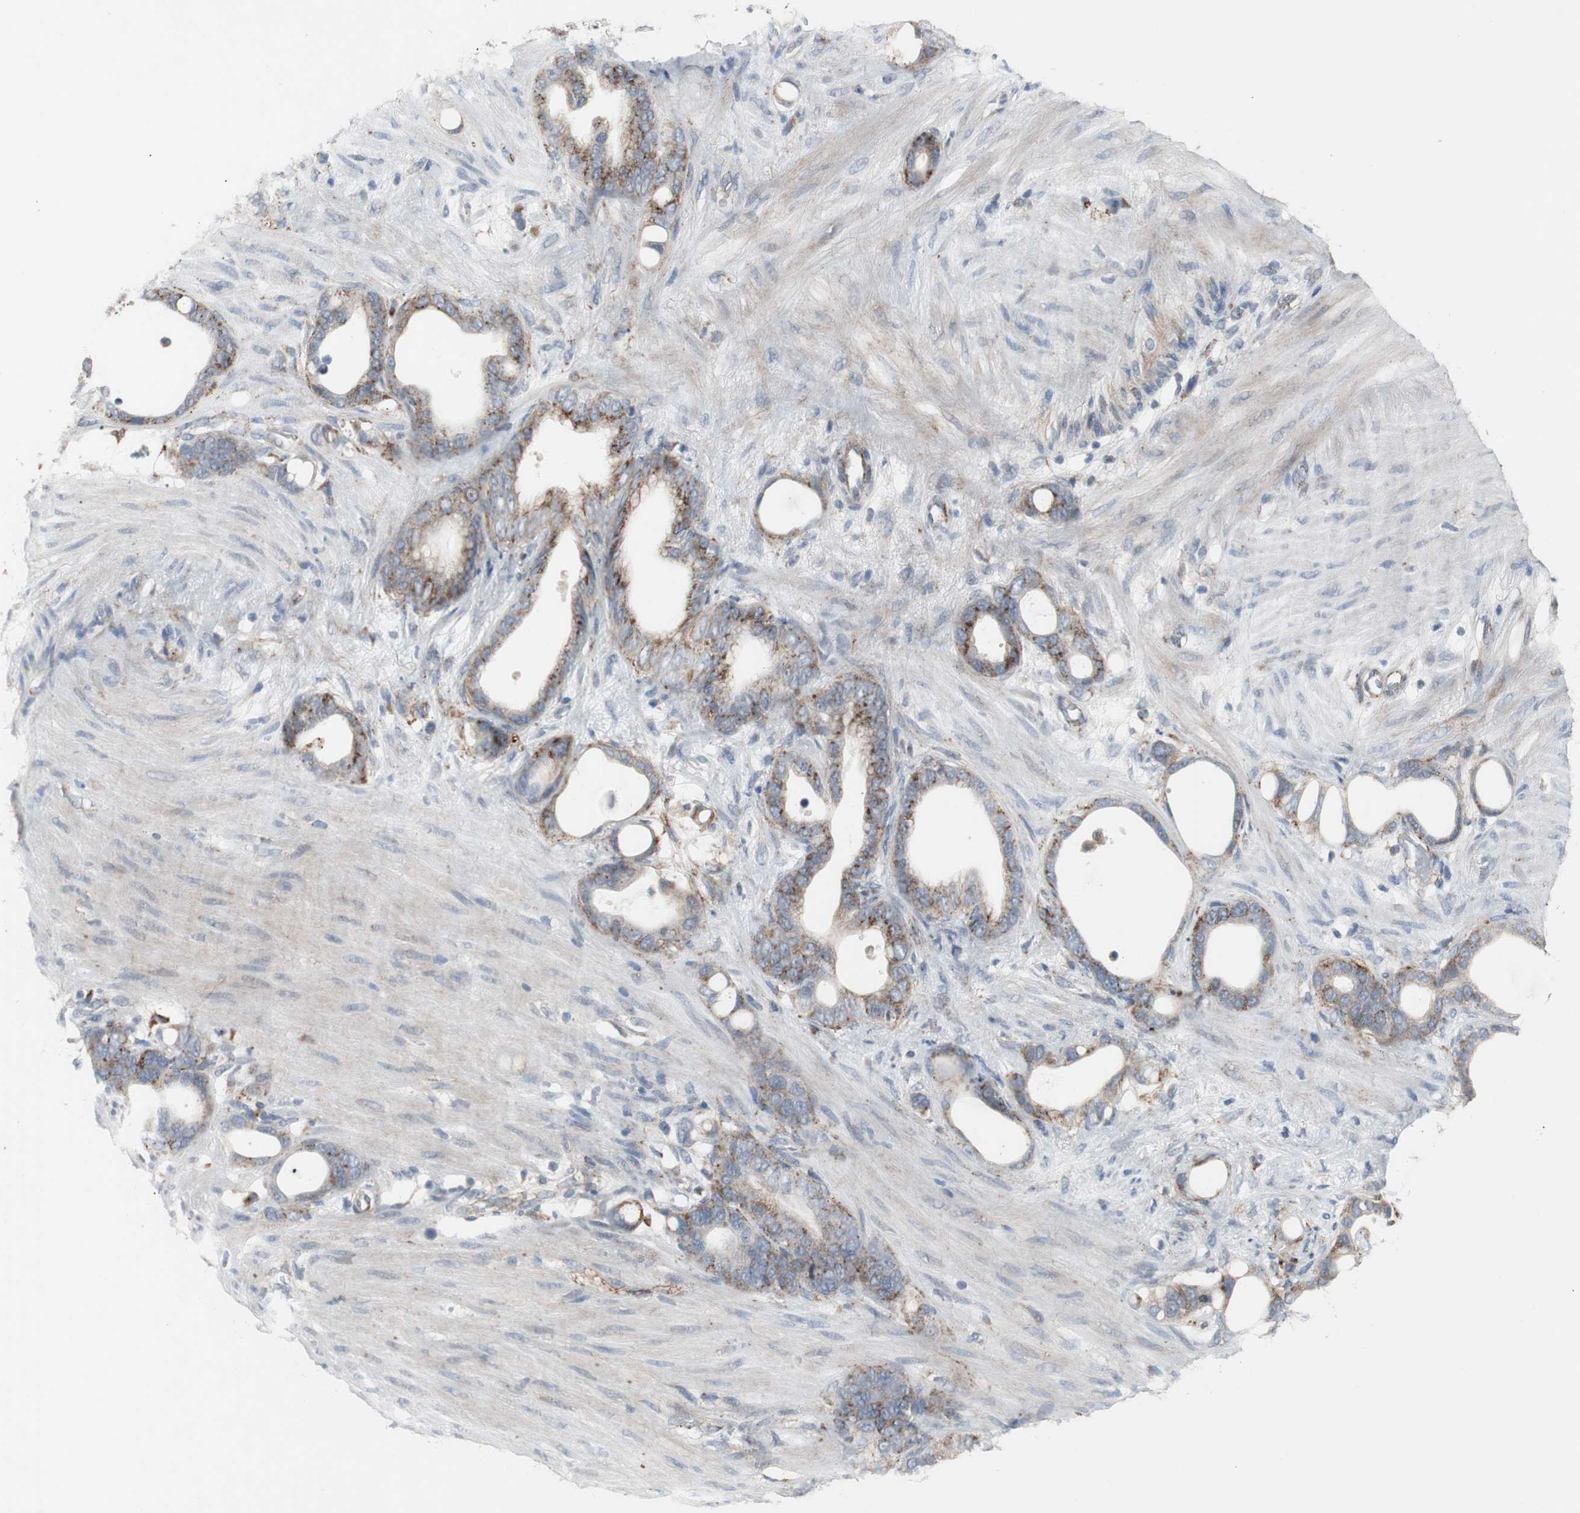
{"staining": {"intensity": "strong", "quantity": "25%-75%", "location": "cytoplasmic/membranous"}, "tissue": "stomach cancer", "cell_type": "Tumor cells", "image_type": "cancer", "snomed": [{"axis": "morphology", "description": "Adenocarcinoma, NOS"}, {"axis": "topography", "description": "Stomach"}], "caption": "A brown stain labels strong cytoplasmic/membranous staining of a protein in stomach cancer tumor cells.", "gene": "GBA1", "patient": {"sex": "female", "age": 75}}